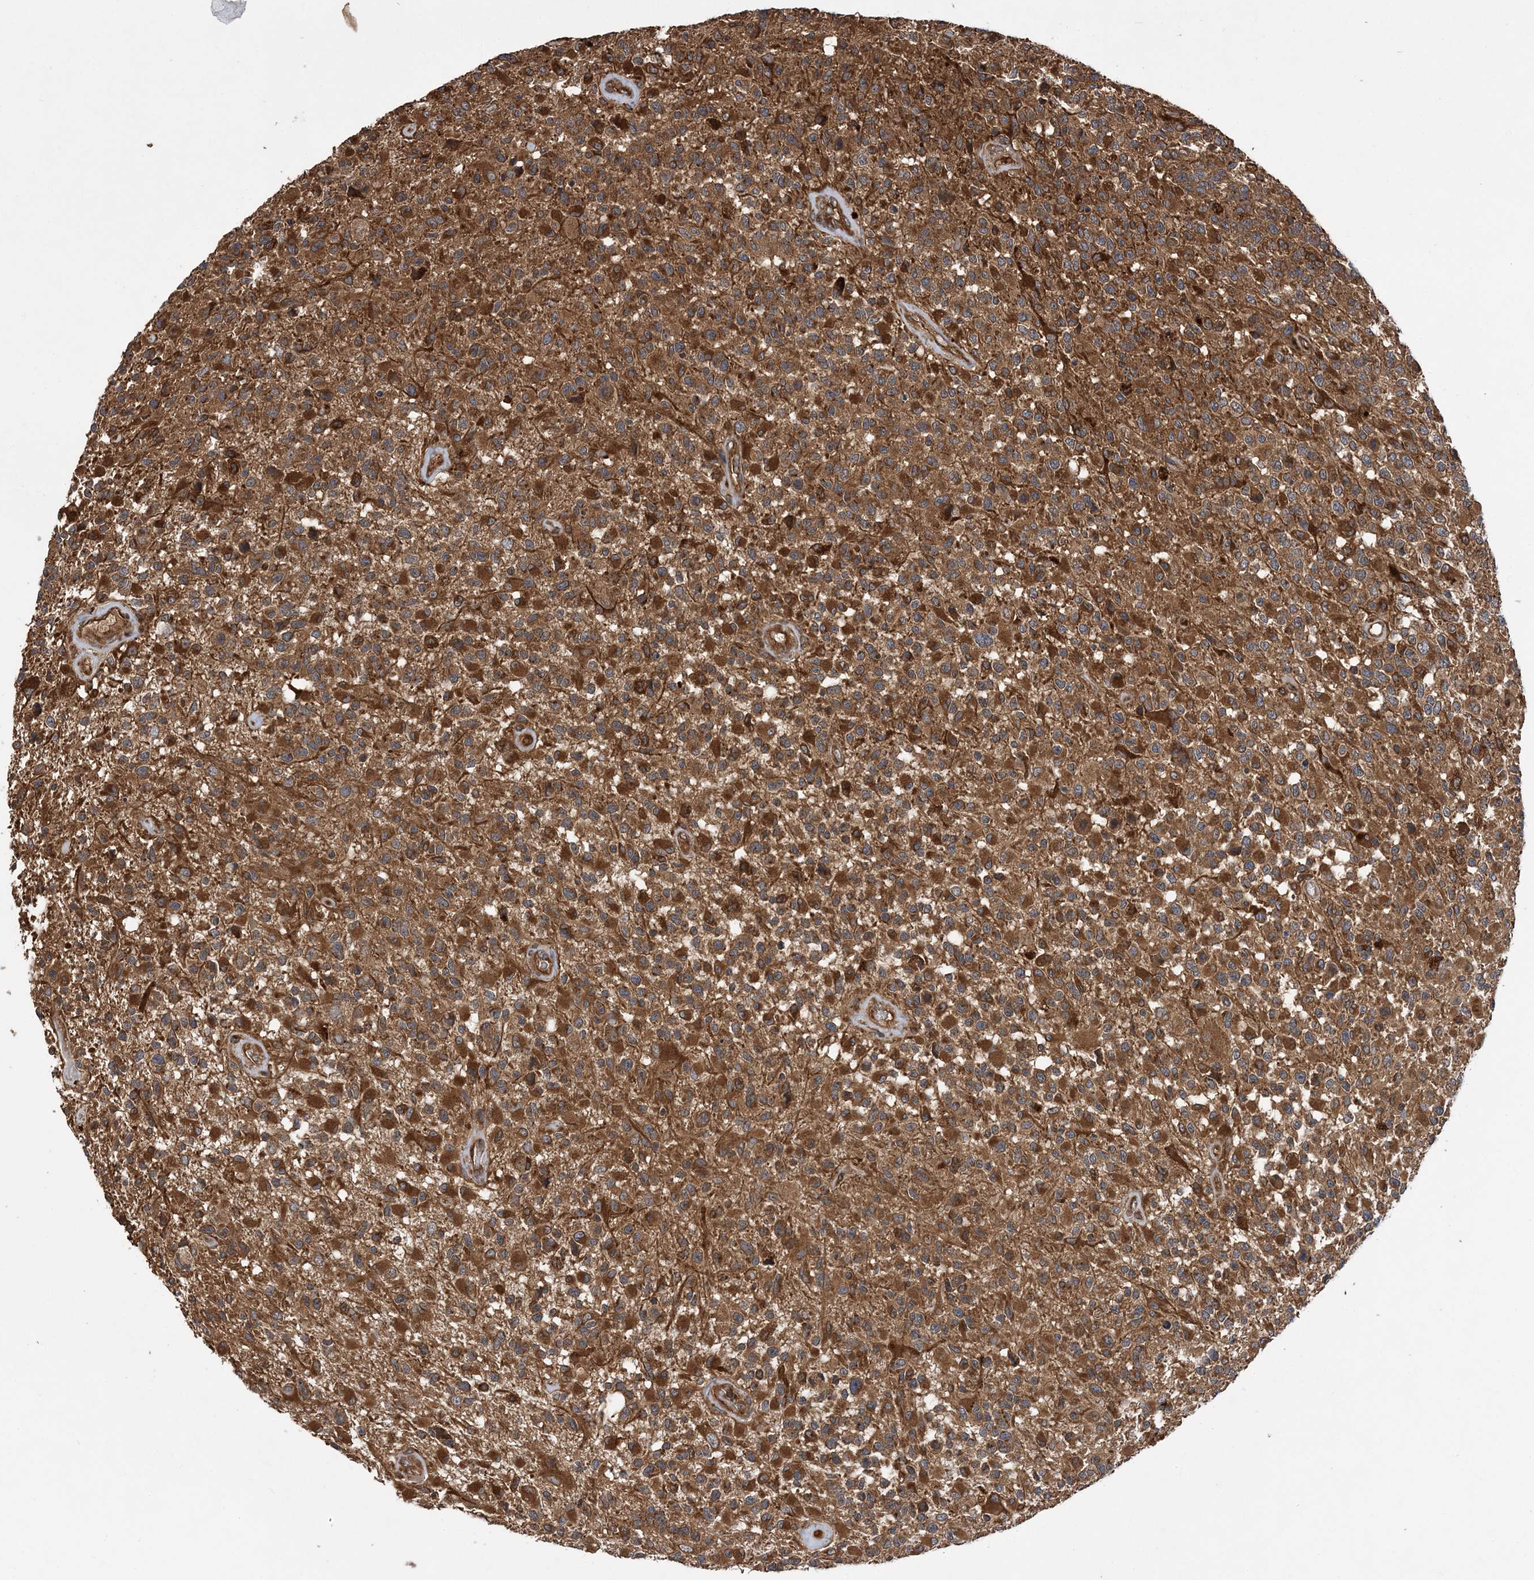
{"staining": {"intensity": "strong", "quantity": ">75%", "location": "cytoplasmic/membranous"}, "tissue": "glioma", "cell_type": "Tumor cells", "image_type": "cancer", "snomed": [{"axis": "morphology", "description": "Glioma, malignant, High grade"}, {"axis": "morphology", "description": "Glioblastoma, NOS"}, {"axis": "topography", "description": "Brain"}], "caption": "Human glioblastoma stained with a brown dye exhibits strong cytoplasmic/membranous positive expression in about >75% of tumor cells.", "gene": "ATG3", "patient": {"sex": "male", "age": 60}}